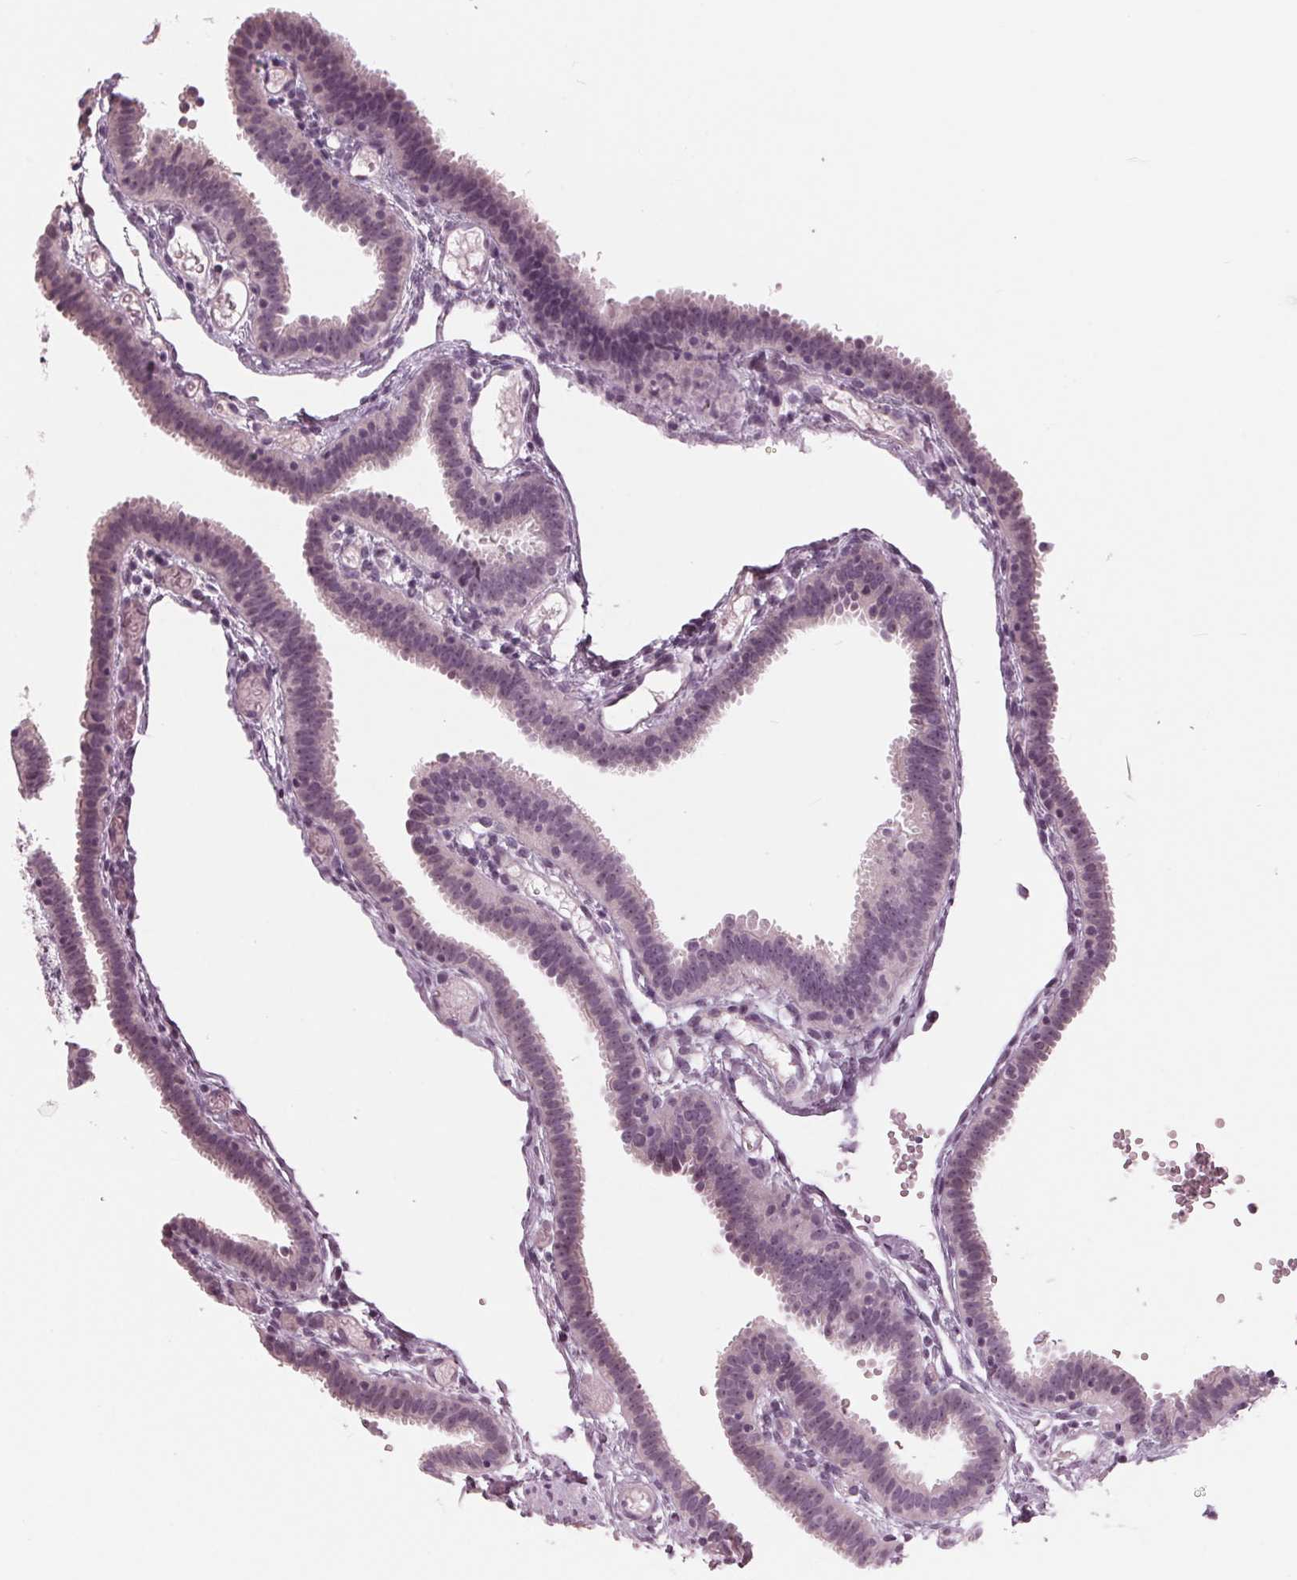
{"staining": {"intensity": "negative", "quantity": "none", "location": "none"}, "tissue": "fallopian tube", "cell_type": "Glandular cells", "image_type": "normal", "snomed": [{"axis": "morphology", "description": "Normal tissue, NOS"}, {"axis": "topography", "description": "Fallopian tube"}], "caption": "This is an immunohistochemistry micrograph of unremarkable fallopian tube. There is no staining in glandular cells.", "gene": "ADPRHL1", "patient": {"sex": "female", "age": 37}}